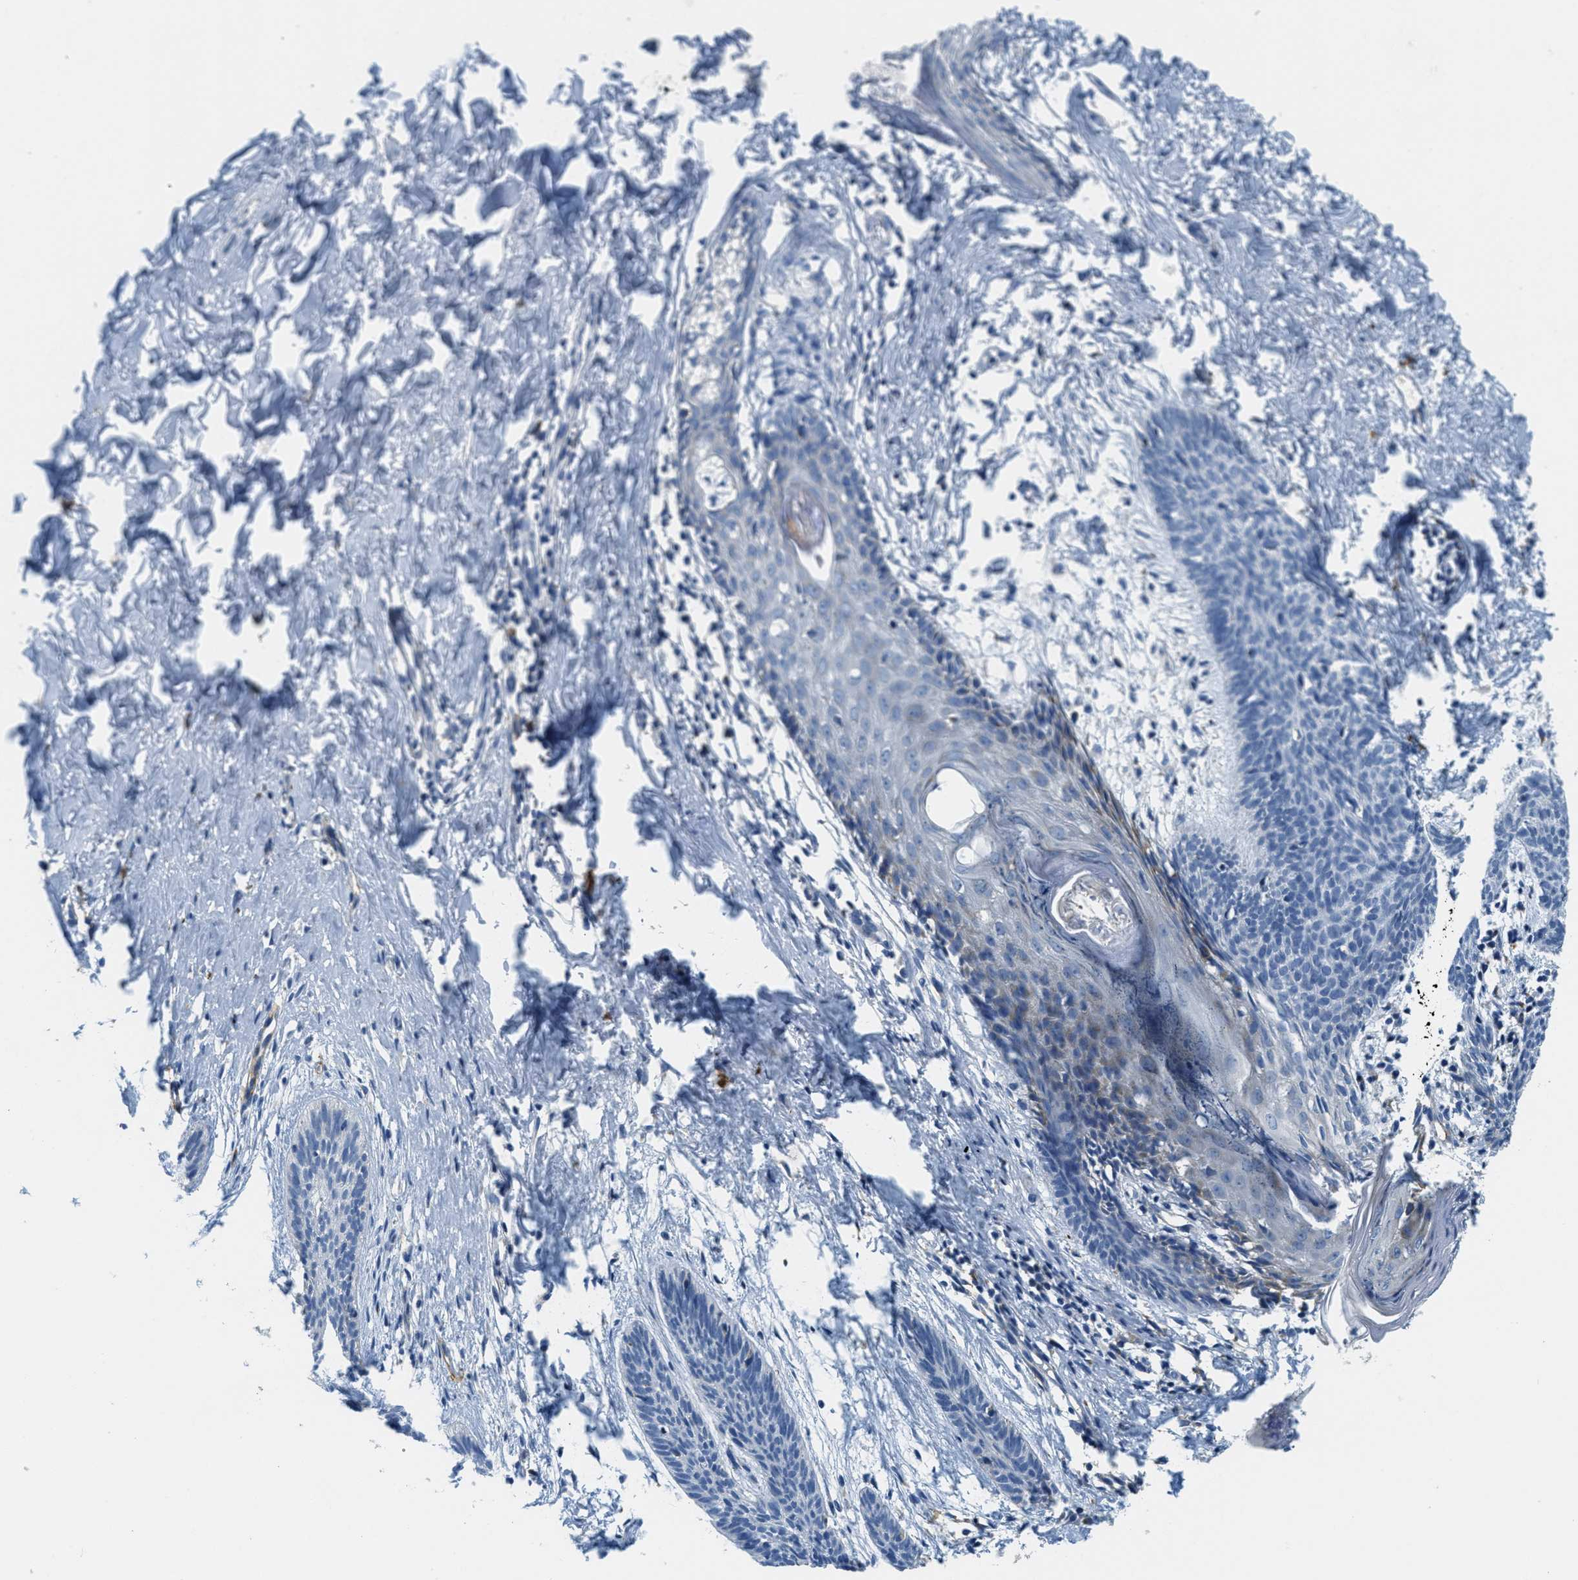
{"staining": {"intensity": "weak", "quantity": "<25%", "location": "cytoplasmic/membranous"}, "tissue": "skin cancer", "cell_type": "Tumor cells", "image_type": "cancer", "snomed": [{"axis": "morphology", "description": "Basal cell carcinoma"}, {"axis": "topography", "description": "Skin"}], "caption": "Skin cancer (basal cell carcinoma) stained for a protein using immunohistochemistry (IHC) displays no expression tumor cells.", "gene": "CA4", "patient": {"sex": "male", "age": 60}}